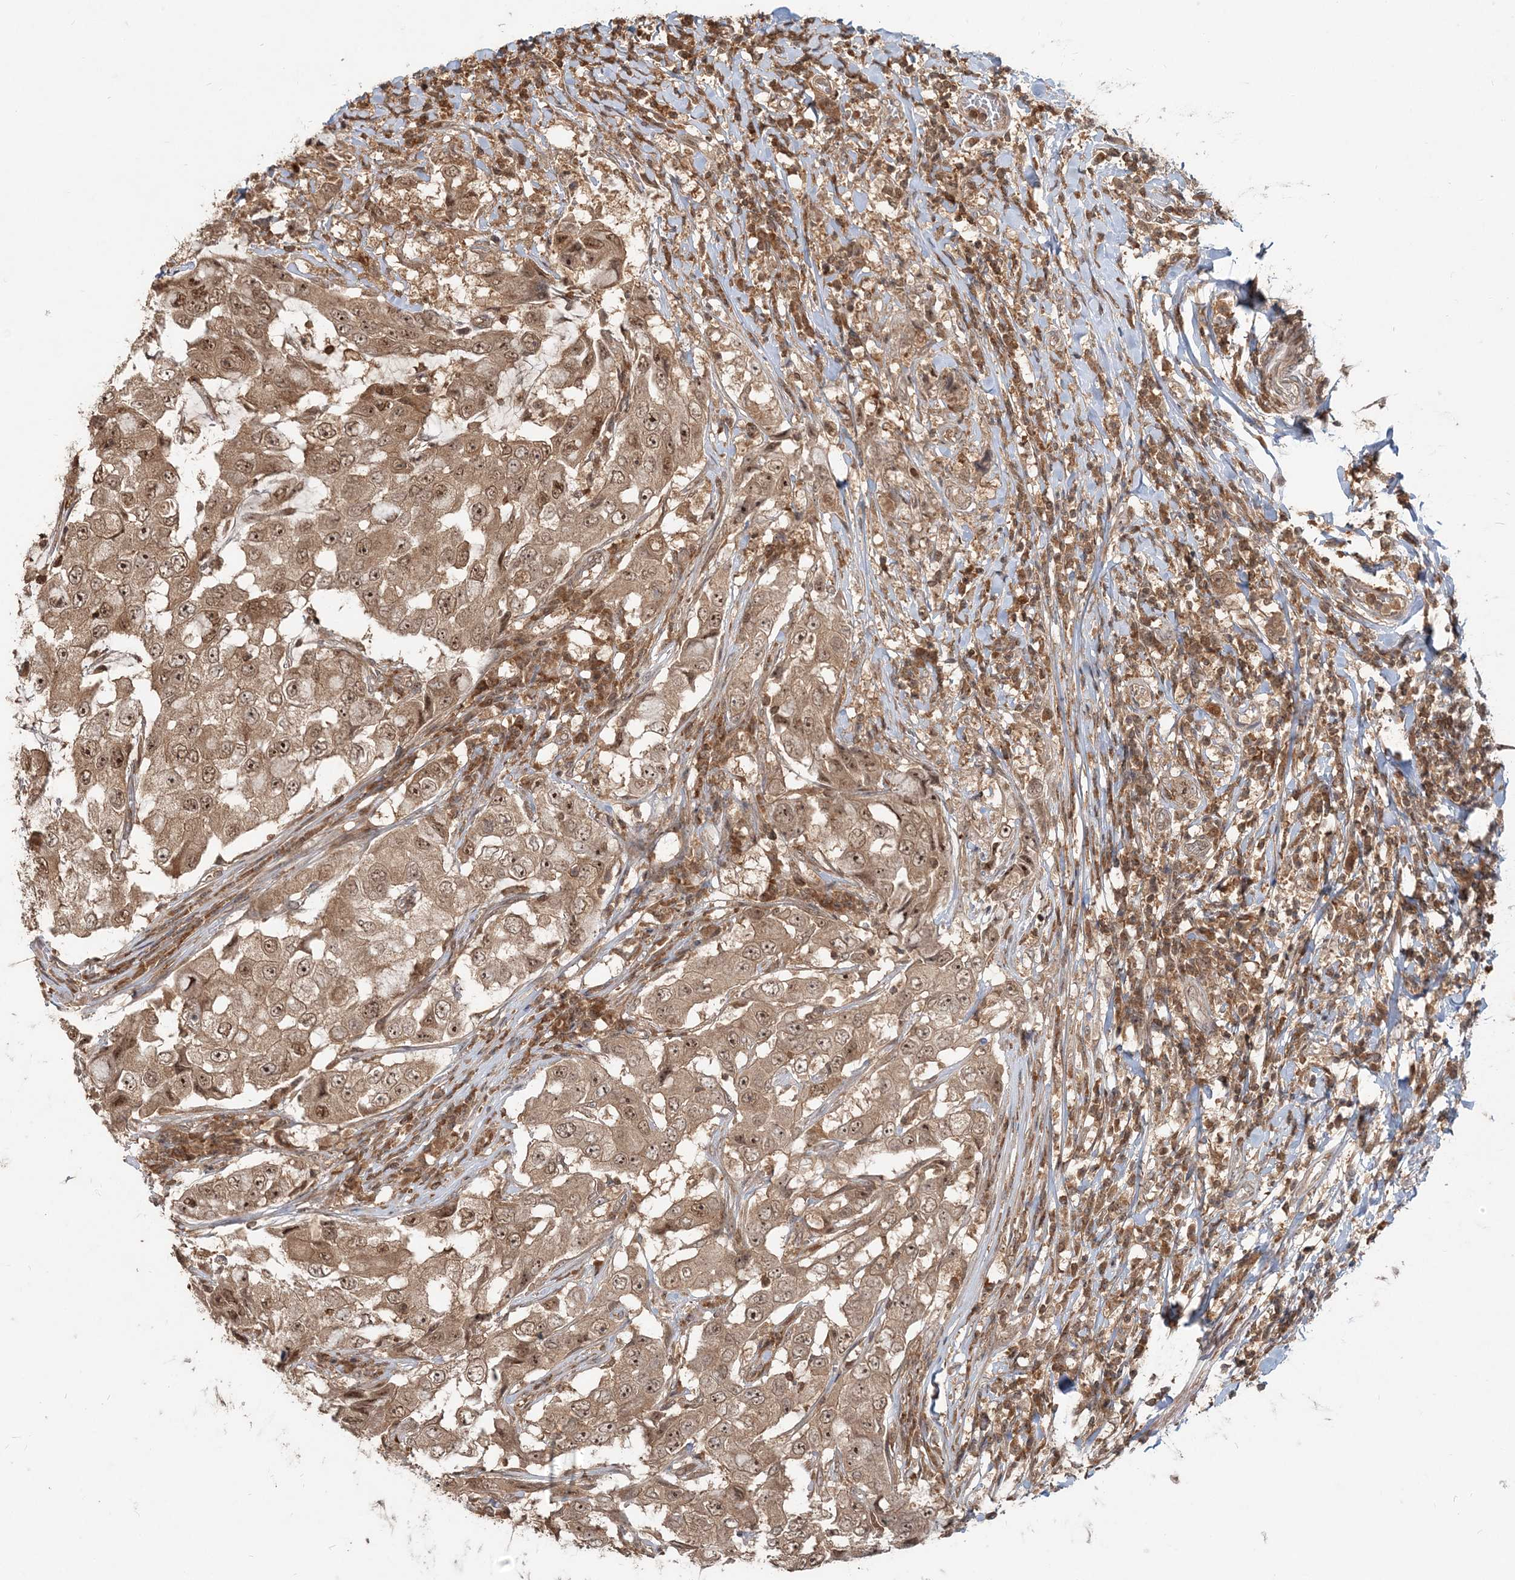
{"staining": {"intensity": "moderate", "quantity": ">75%", "location": "cytoplasmic/membranous,nuclear"}, "tissue": "breast cancer", "cell_type": "Tumor cells", "image_type": "cancer", "snomed": [{"axis": "morphology", "description": "Duct carcinoma"}, {"axis": "topography", "description": "Breast"}], "caption": "The histopathology image reveals immunohistochemical staining of breast cancer (intraductal carcinoma). There is moderate cytoplasmic/membranous and nuclear staining is present in about >75% of tumor cells. Using DAB (3,3'-diaminobenzidine) (brown) and hematoxylin (blue) stains, captured at high magnification using brightfield microscopy.", "gene": "CAB39", "patient": {"sex": "female", "age": 27}}